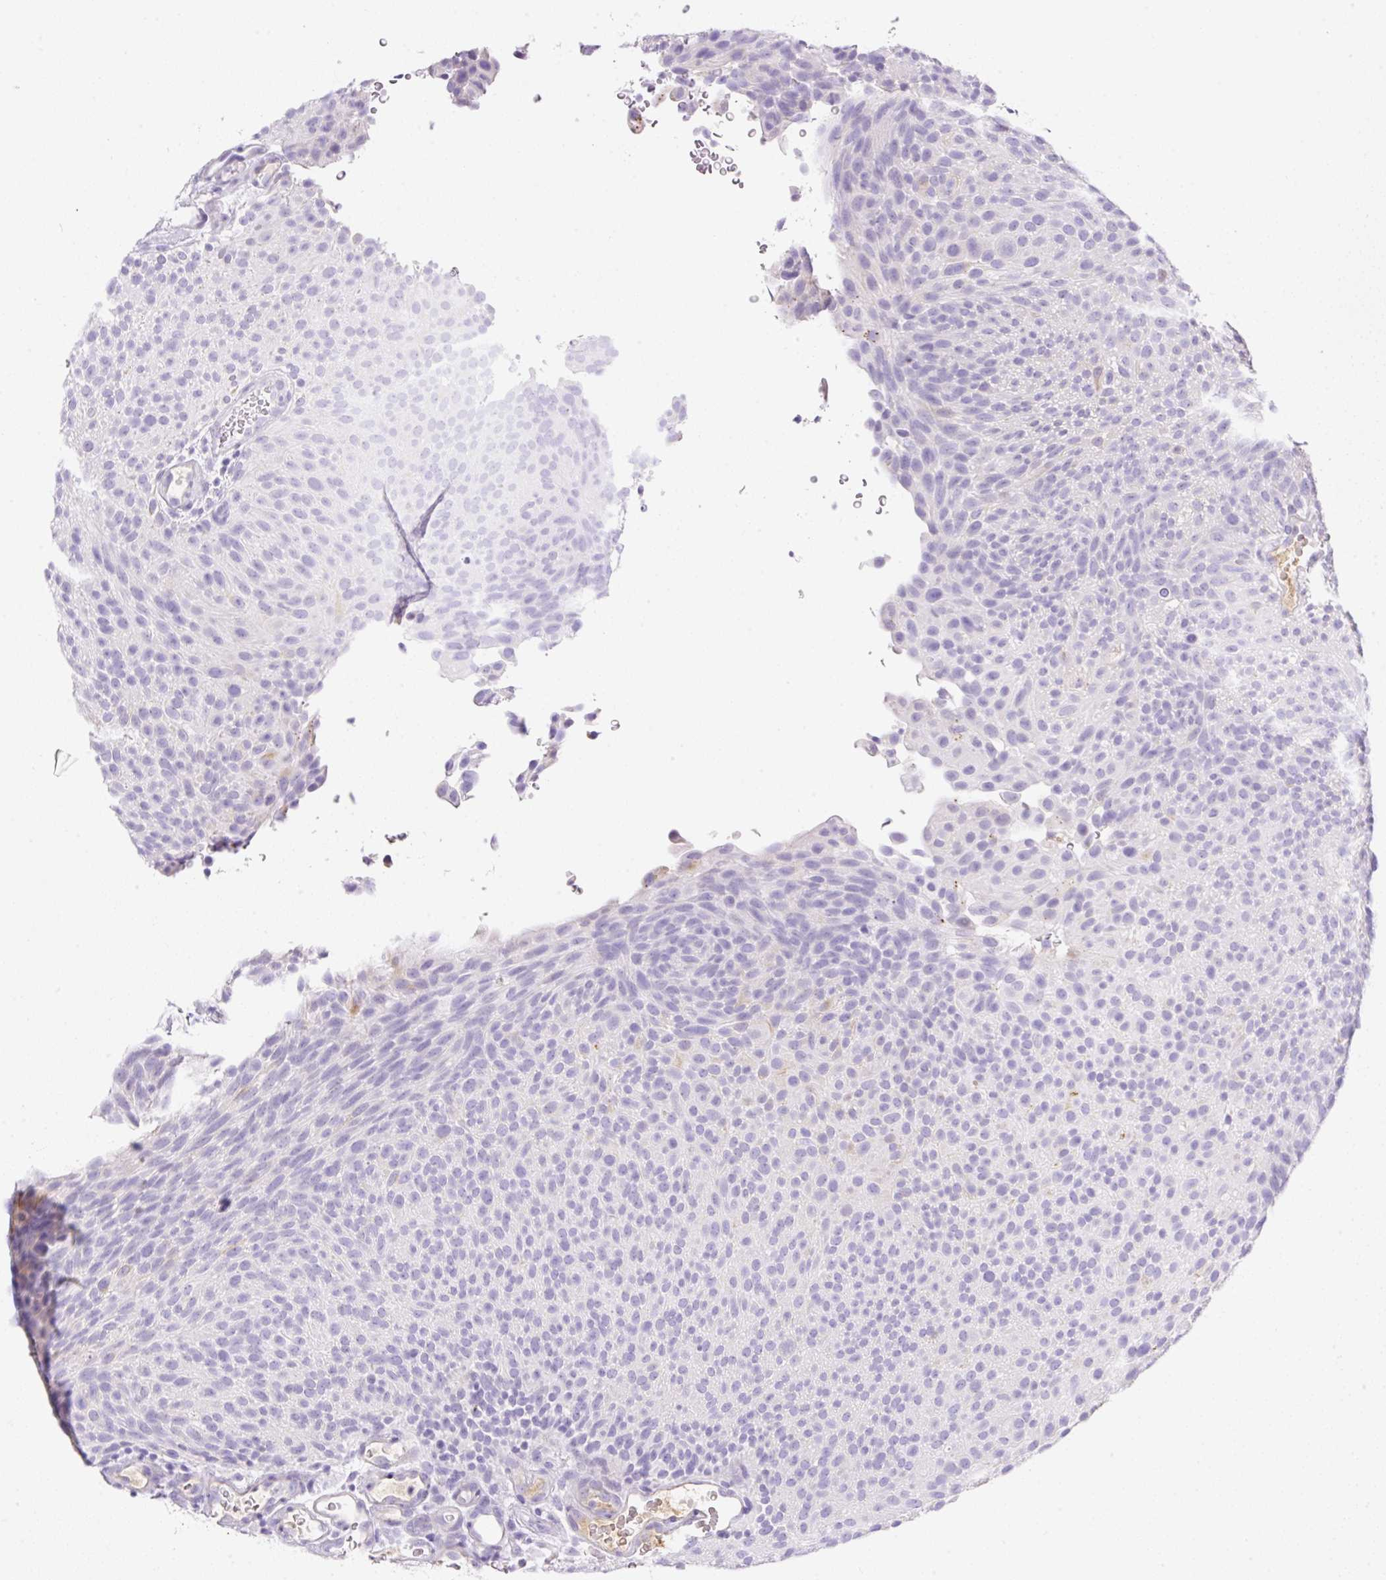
{"staining": {"intensity": "negative", "quantity": "none", "location": "none"}, "tissue": "urothelial cancer", "cell_type": "Tumor cells", "image_type": "cancer", "snomed": [{"axis": "morphology", "description": "Urothelial carcinoma, Low grade"}, {"axis": "topography", "description": "Urinary bladder"}], "caption": "A photomicrograph of human low-grade urothelial carcinoma is negative for staining in tumor cells.", "gene": "TDRD15", "patient": {"sex": "male", "age": 78}}